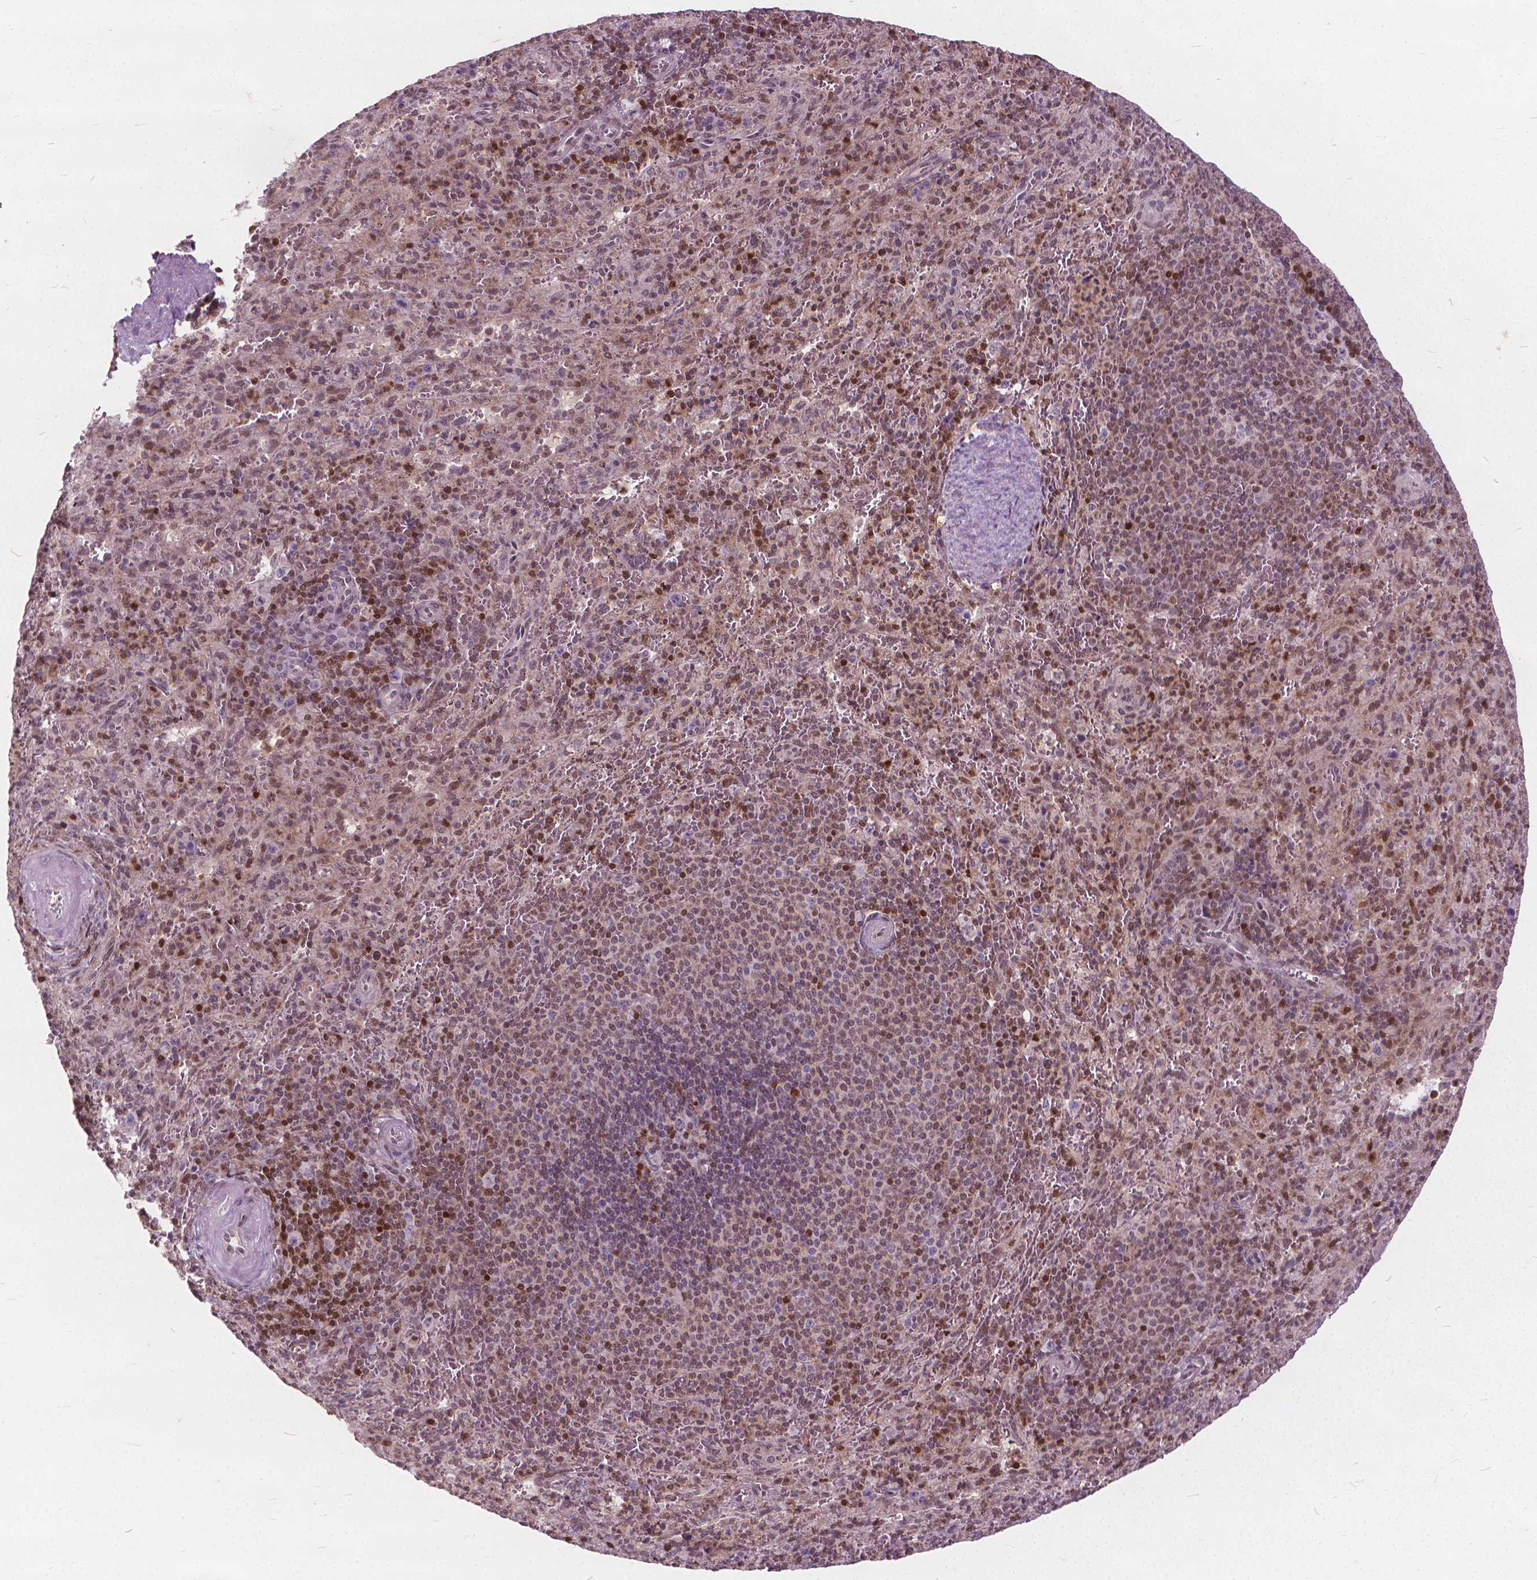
{"staining": {"intensity": "weak", "quantity": "25%-75%", "location": "nuclear"}, "tissue": "spleen", "cell_type": "Cells in red pulp", "image_type": "normal", "snomed": [{"axis": "morphology", "description": "Normal tissue, NOS"}, {"axis": "topography", "description": "Spleen"}], "caption": "Weak nuclear protein expression is appreciated in approximately 25%-75% of cells in red pulp in spleen.", "gene": "STAT5B", "patient": {"sex": "male", "age": 57}}